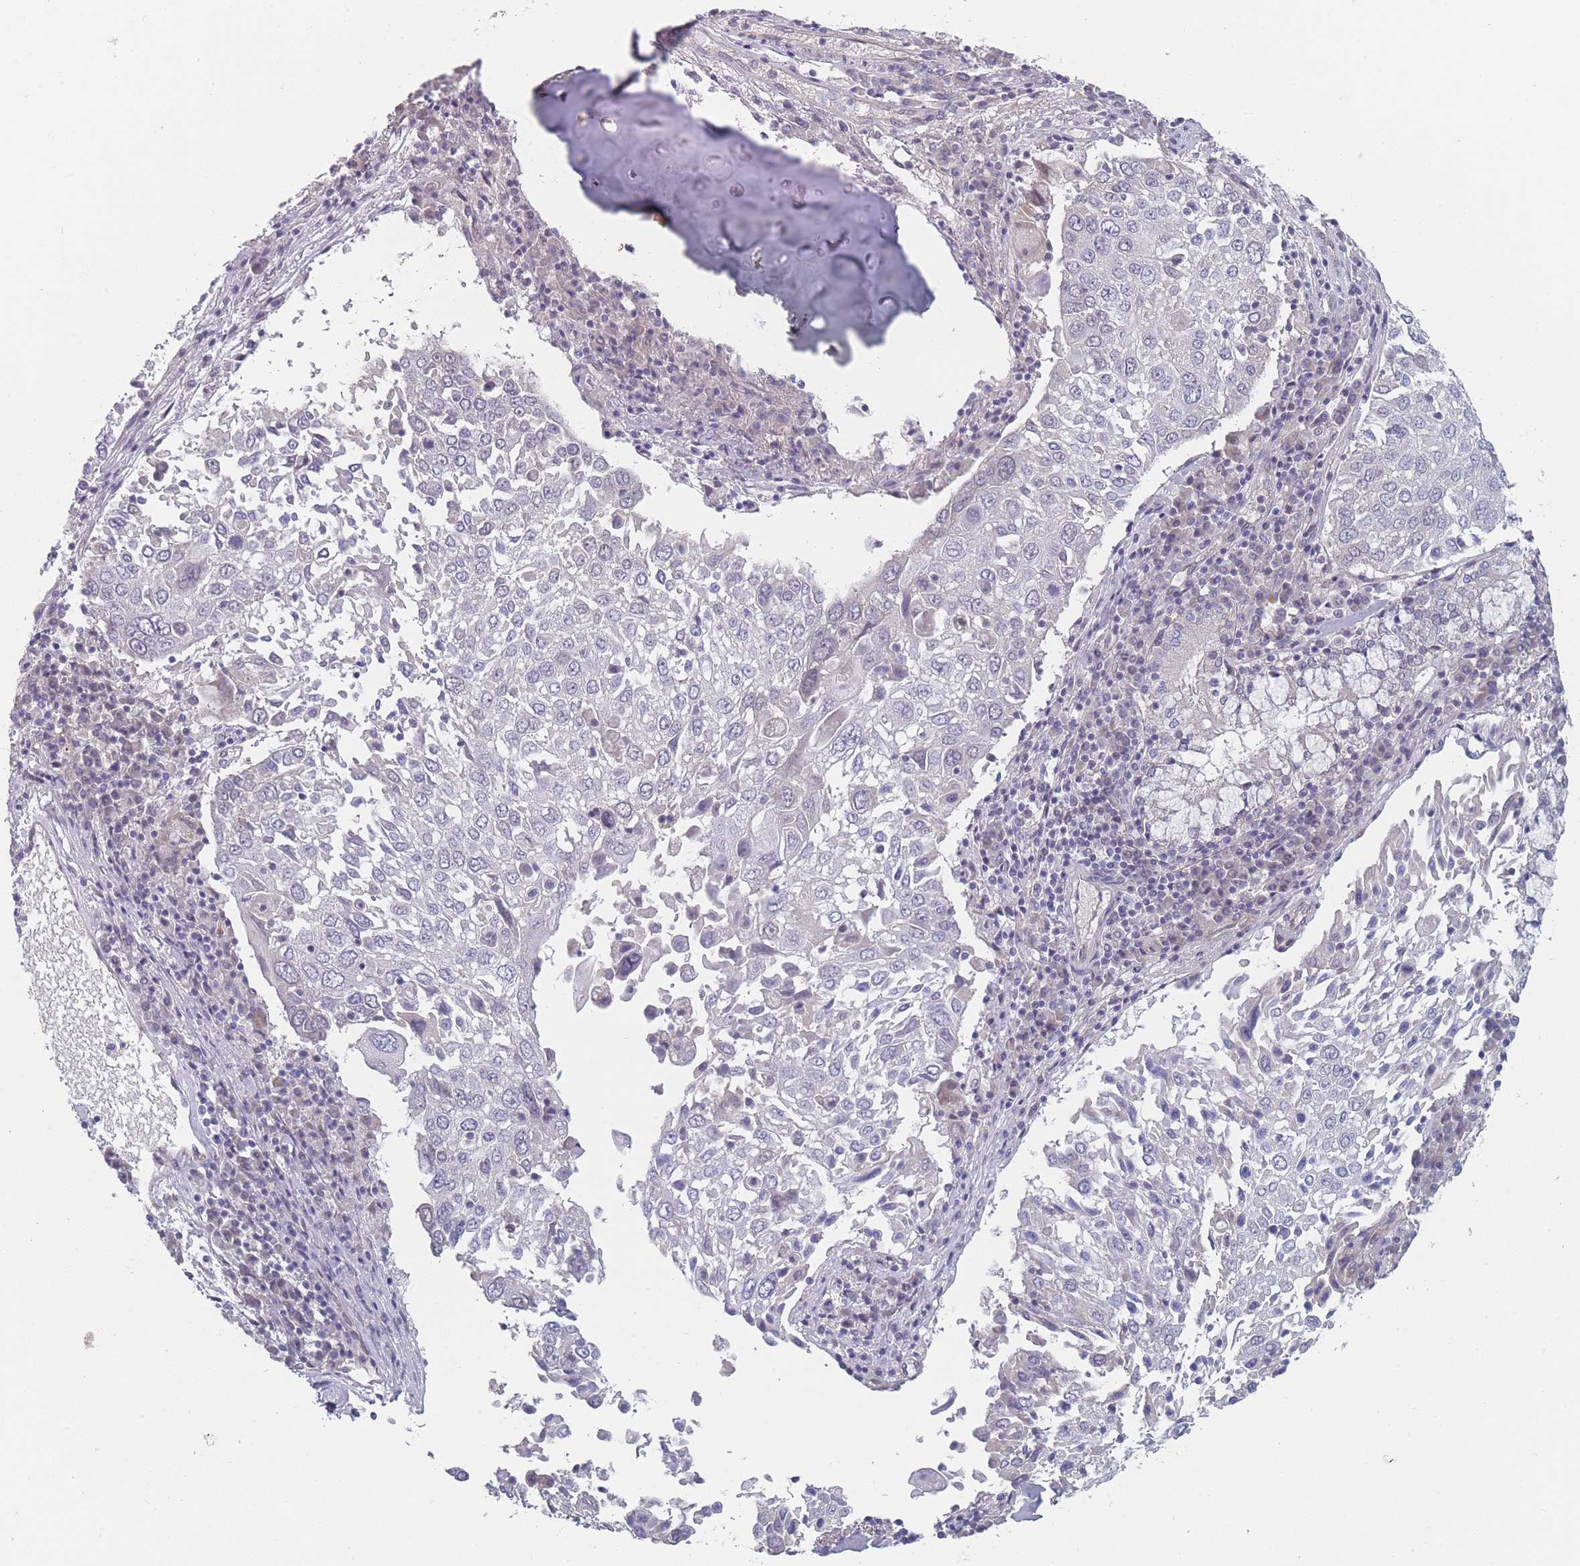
{"staining": {"intensity": "negative", "quantity": "none", "location": "none"}, "tissue": "lung cancer", "cell_type": "Tumor cells", "image_type": "cancer", "snomed": [{"axis": "morphology", "description": "Squamous cell carcinoma, NOS"}, {"axis": "topography", "description": "Lung"}], "caption": "Immunohistochemical staining of lung cancer displays no significant expression in tumor cells.", "gene": "ANKRD10", "patient": {"sex": "male", "age": 65}}